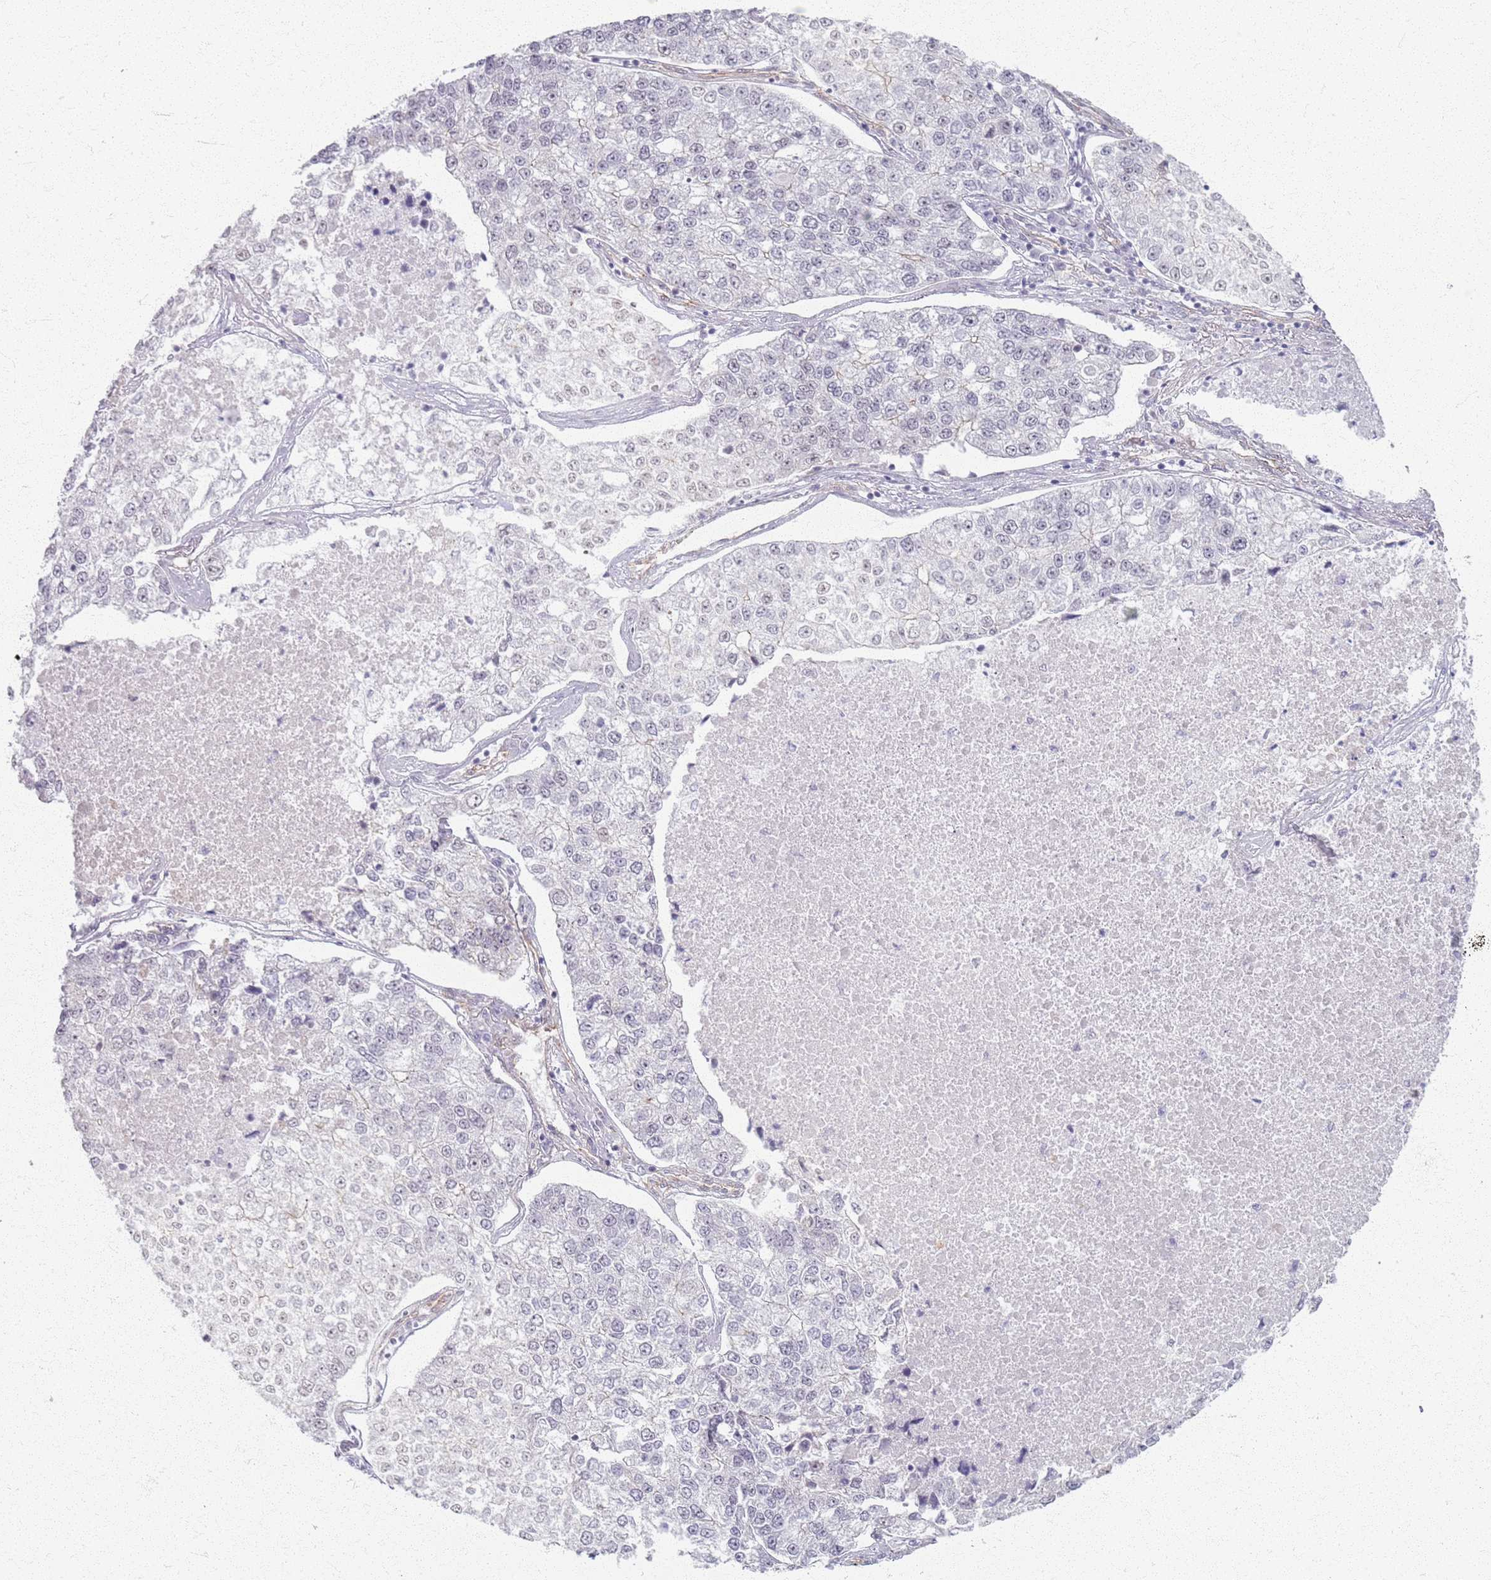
{"staining": {"intensity": "negative", "quantity": "none", "location": "none"}, "tissue": "lung cancer", "cell_type": "Tumor cells", "image_type": "cancer", "snomed": [{"axis": "morphology", "description": "Adenocarcinoma, NOS"}, {"axis": "topography", "description": "Lung"}], "caption": "Lung adenocarcinoma was stained to show a protein in brown. There is no significant positivity in tumor cells. The staining is performed using DAB (3,3'-diaminobenzidine) brown chromogen with nuclei counter-stained in using hematoxylin.", "gene": "KCNA5", "patient": {"sex": "male", "age": 49}}